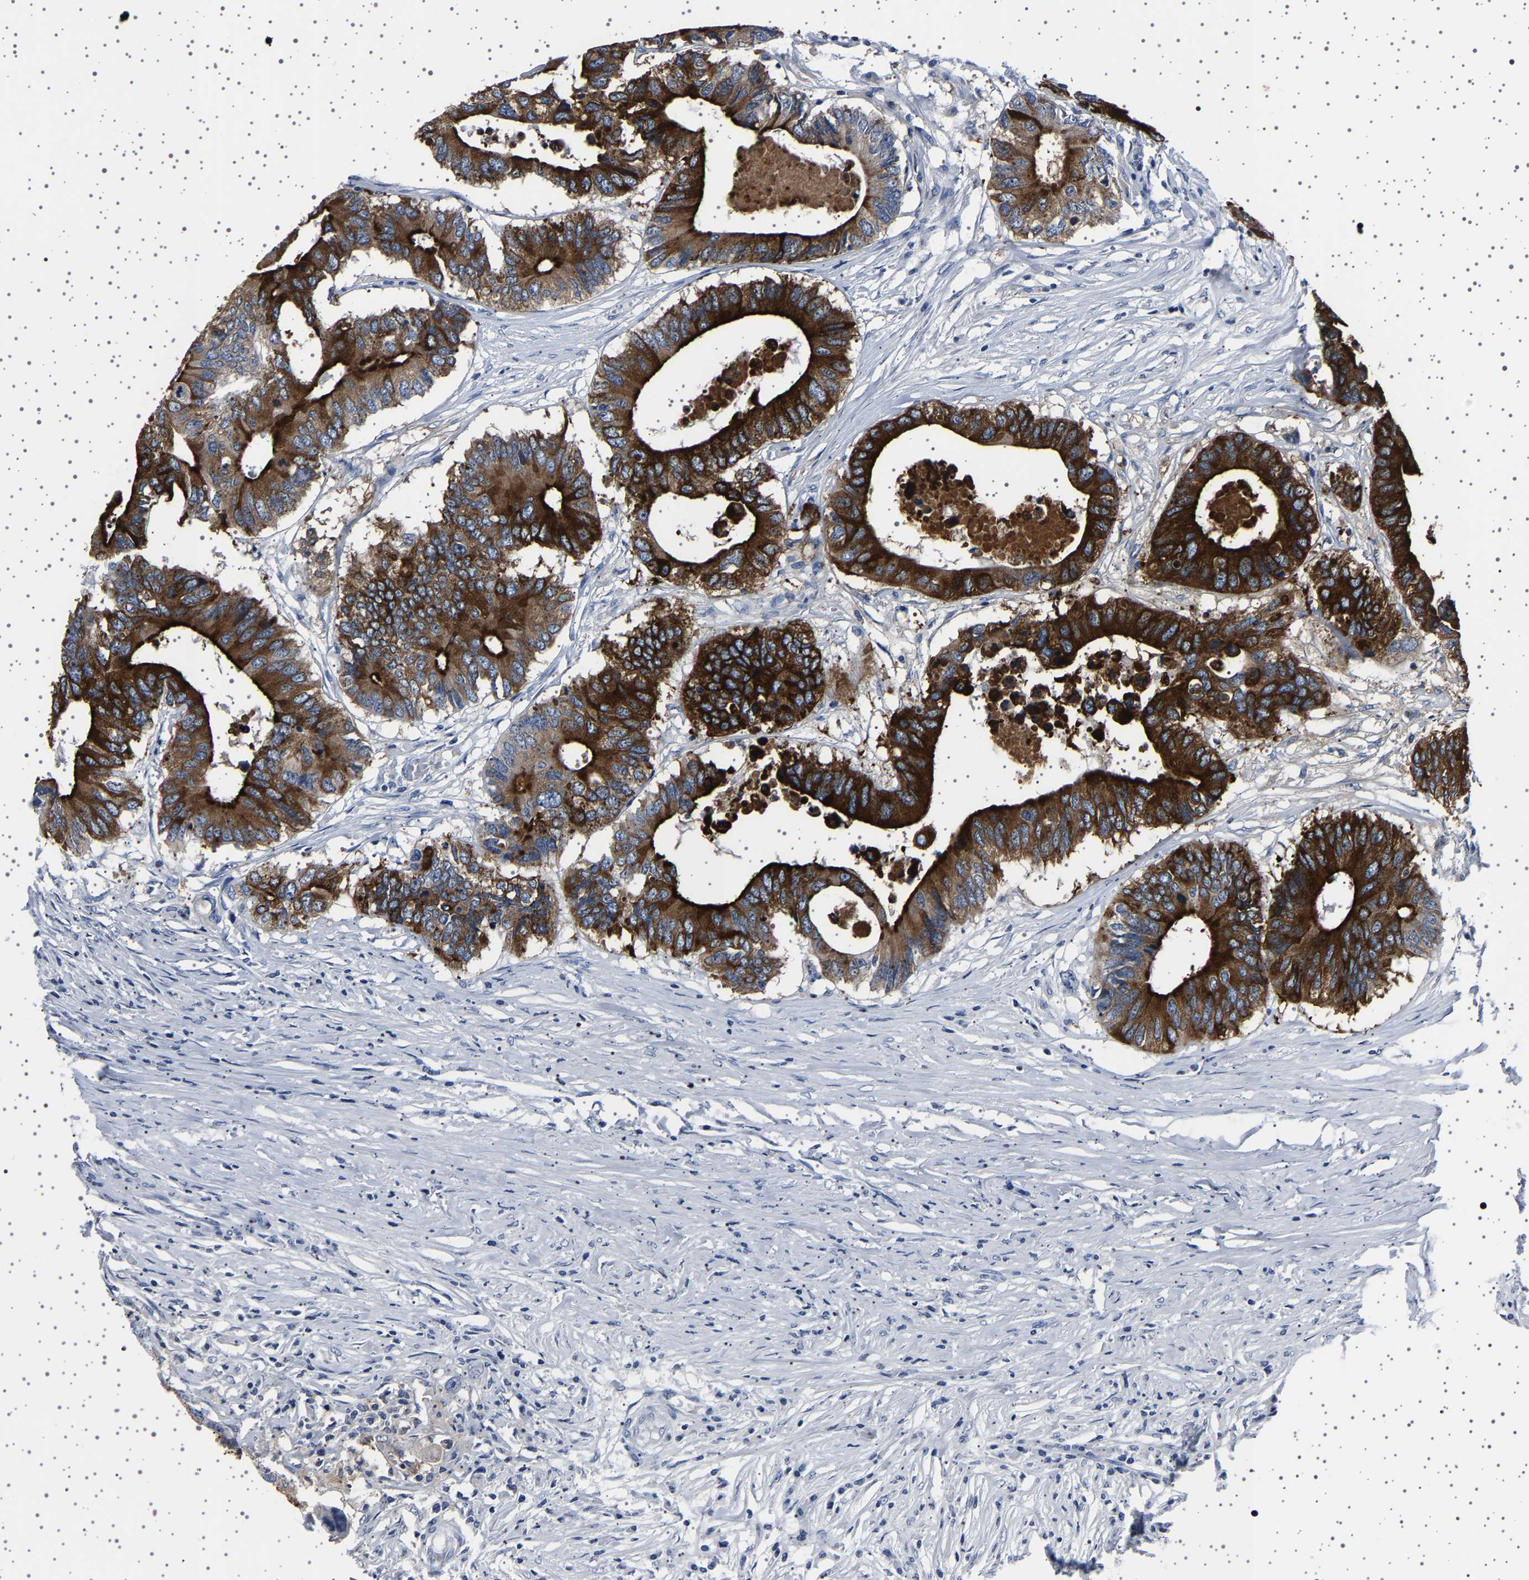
{"staining": {"intensity": "strong", "quantity": ">75%", "location": "cytoplasmic/membranous"}, "tissue": "colorectal cancer", "cell_type": "Tumor cells", "image_type": "cancer", "snomed": [{"axis": "morphology", "description": "Adenocarcinoma, NOS"}, {"axis": "topography", "description": "Colon"}], "caption": "Immunohistochemical staining of human adenocarcinoma (colorectal) demonstrates high levels of strong cytoplasmic/membranous protein staining in about >75% of tumor cells. (Brightfield microscopy of DAB IHC at high magnification).", "gene": "TFF3", "patient": {"sex": "male", "age": 71}}